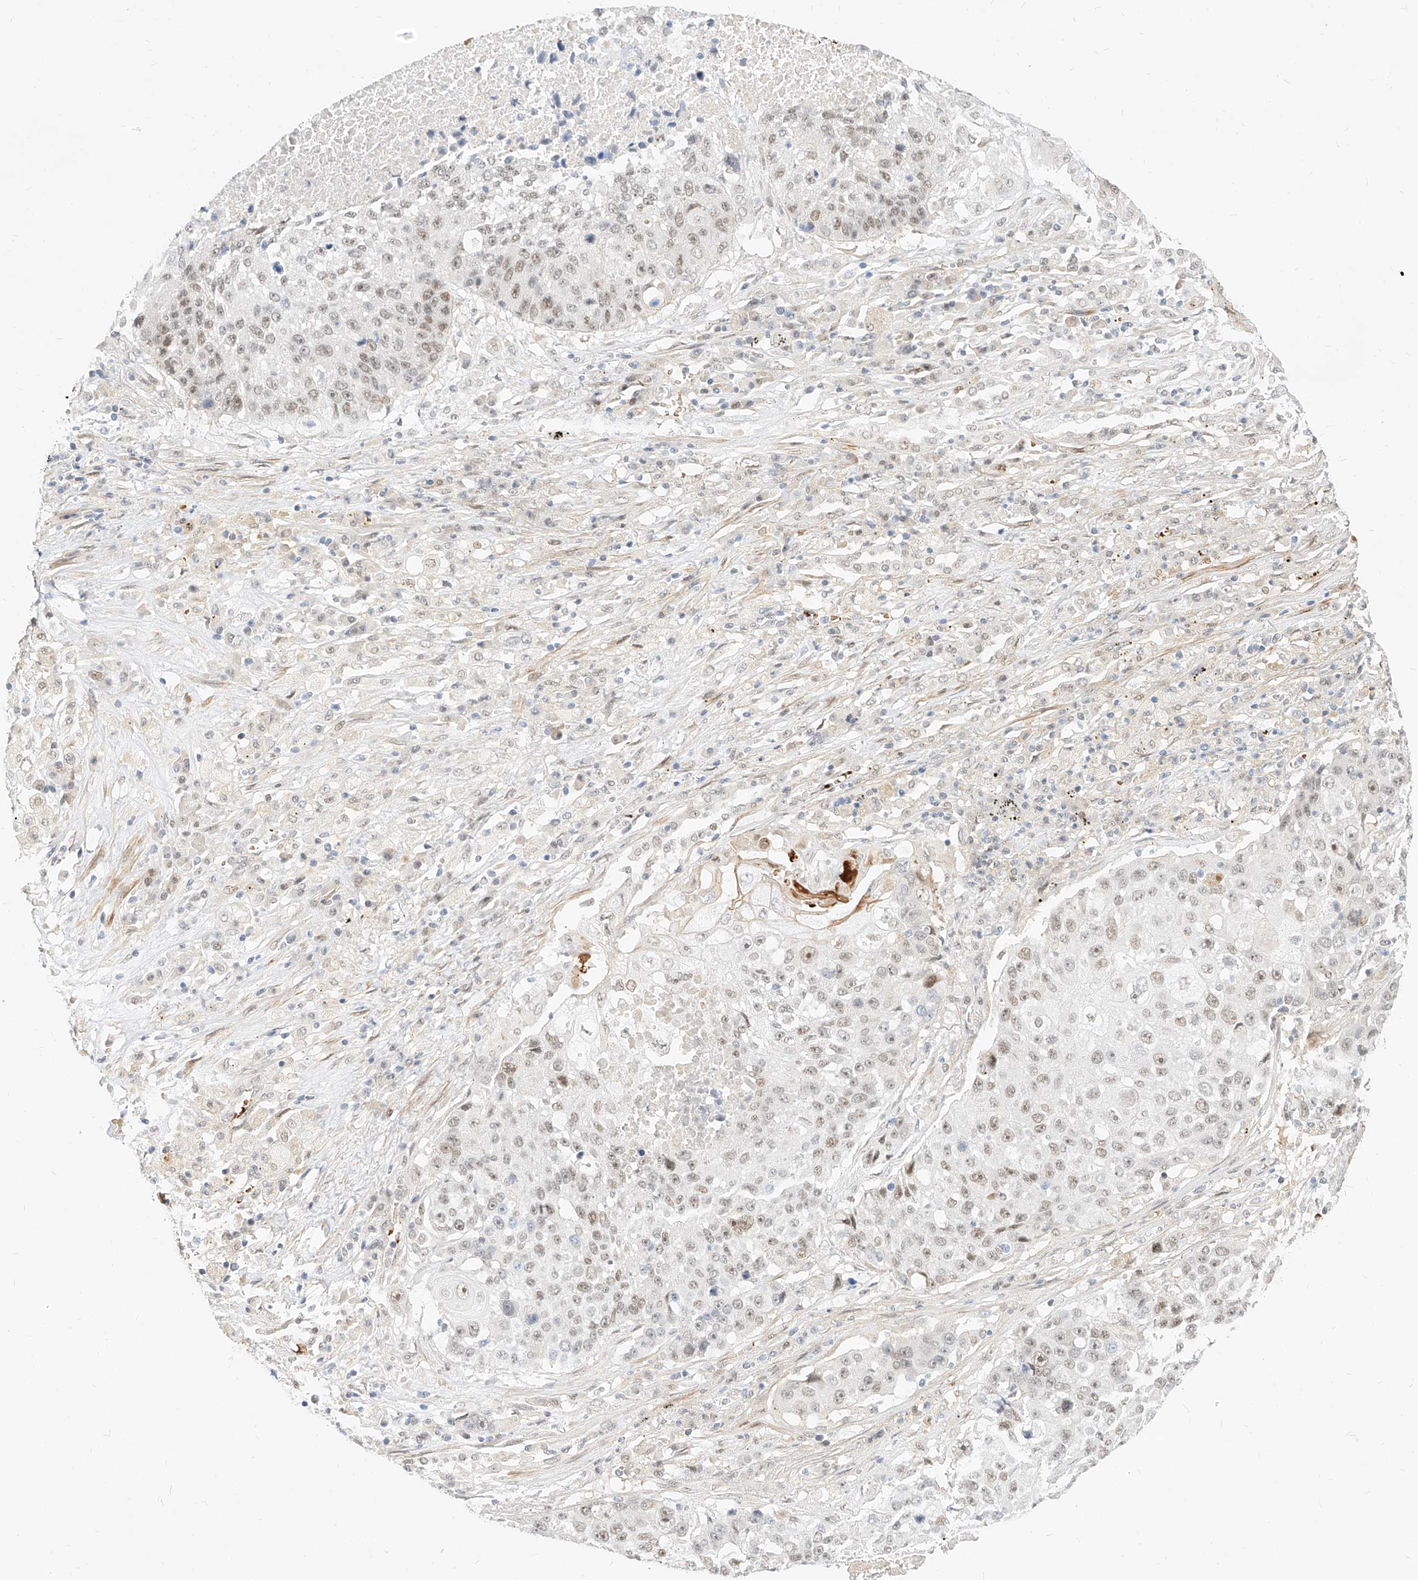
{"staining": {"intensity": "weak", "quantity": ">75%", "location": "nuclear"}, "tissue": "lung cancer", "cell_type": "Tumor cells", "image_type": "cancer", "snomed": [{"axis": "morphology", "description": "Squamous cell carcinoma, NOS"}, {"axis": "topography", "description": "Lung"}], "caption": "A high-resolution photomicrograph shows IHC staining of lung squamous cell carcinoma, which exhibits weak nuclear expression in about >75% of tumor cells.", "gene": "CBX8", "patient": {"sex": "male", "age": 61}}